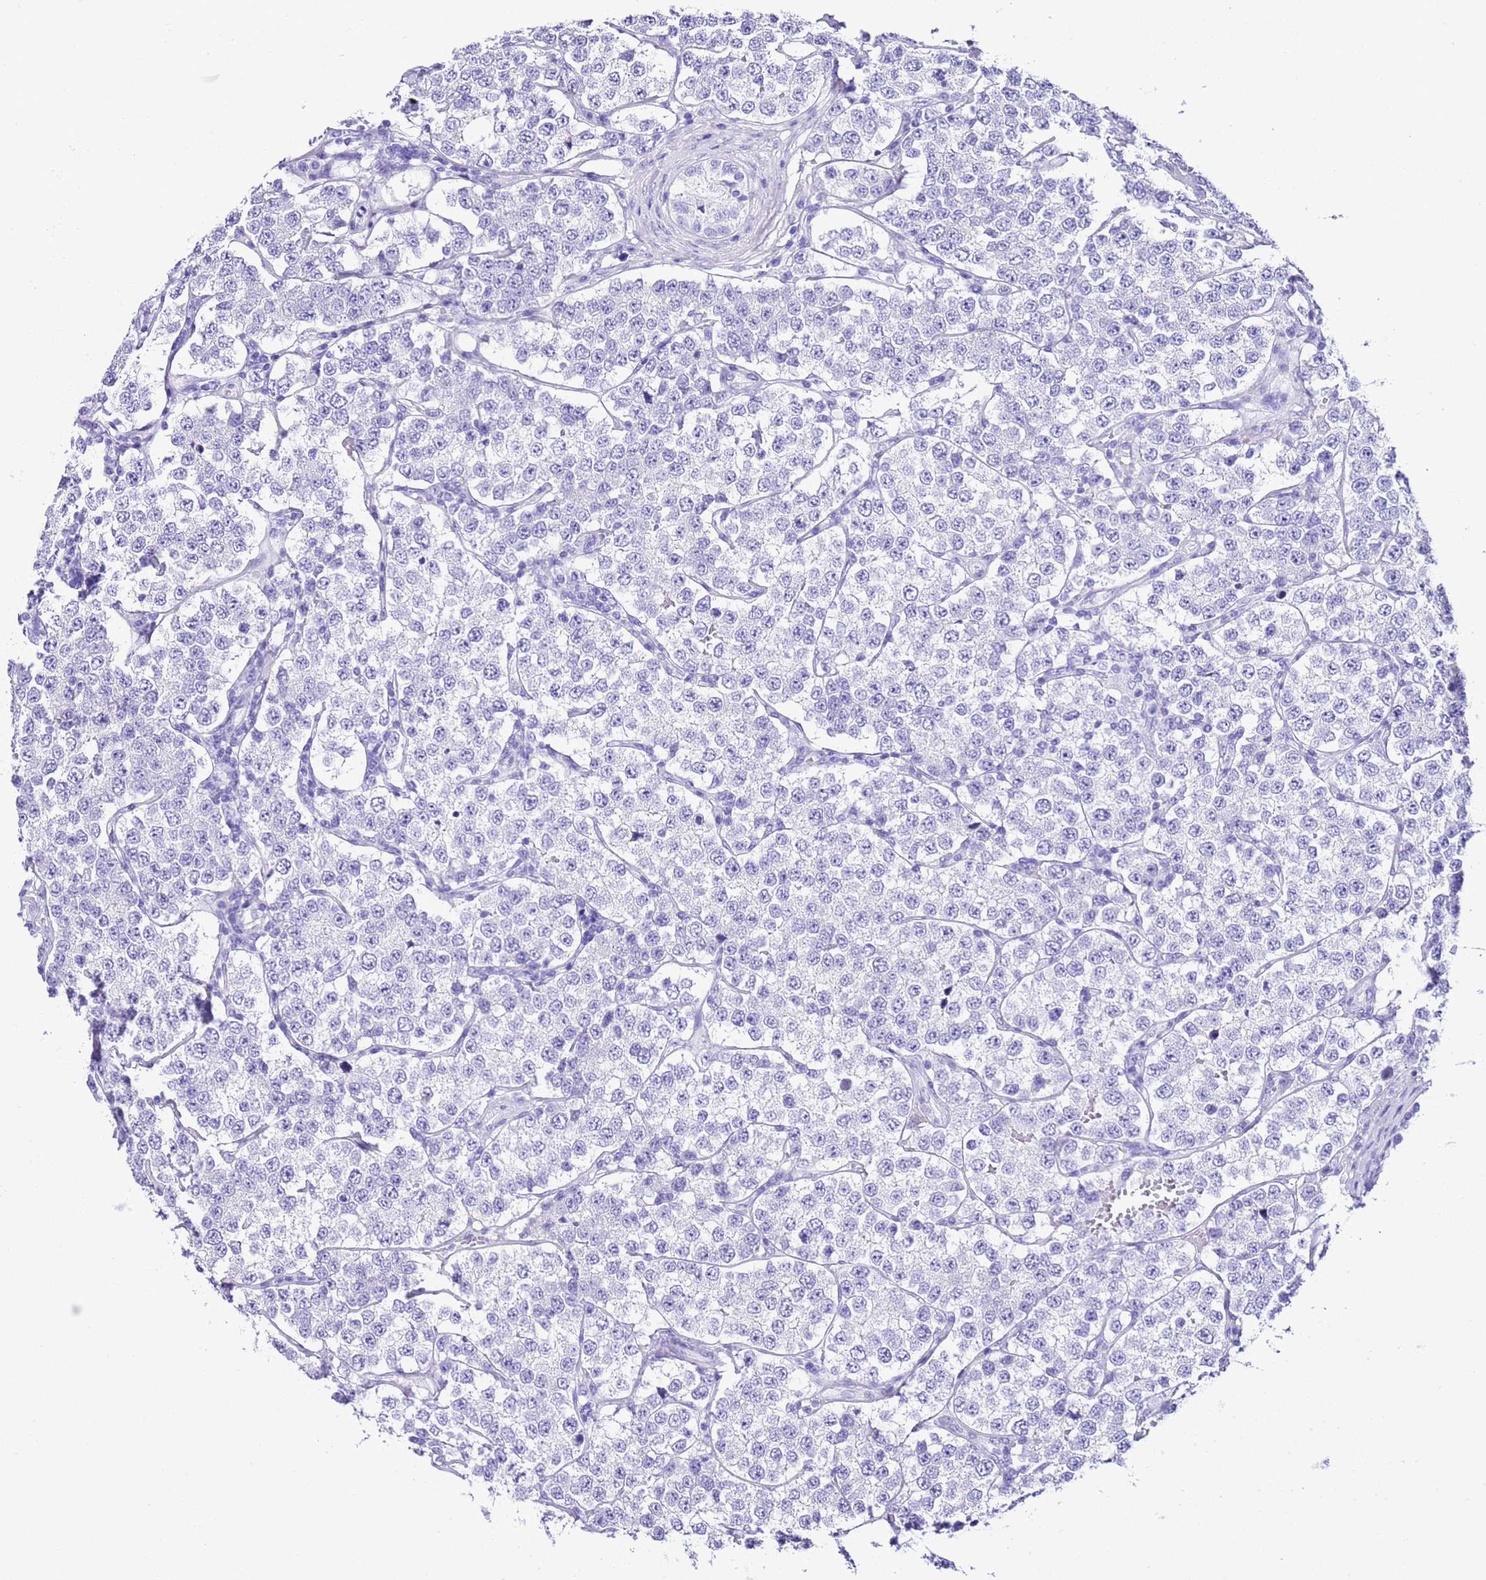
{"staining": {"intensity": "negative", "quantity": "none", "location": "none"}, "tissue": "testis cancer", "cell_type": "Tumor cells", "image_type": "cancer", "snomed": [{"axis": "morphology", "description": "Seminoma, NOS"}, {"axis": "topography", "description": "Testis"}], "caption": "Immunohistochemistry of human seminoma (testis) displays no positivity in tumor cells.", "gene": "KCNC1", "patient": {"sex": "male", "age": 34}}